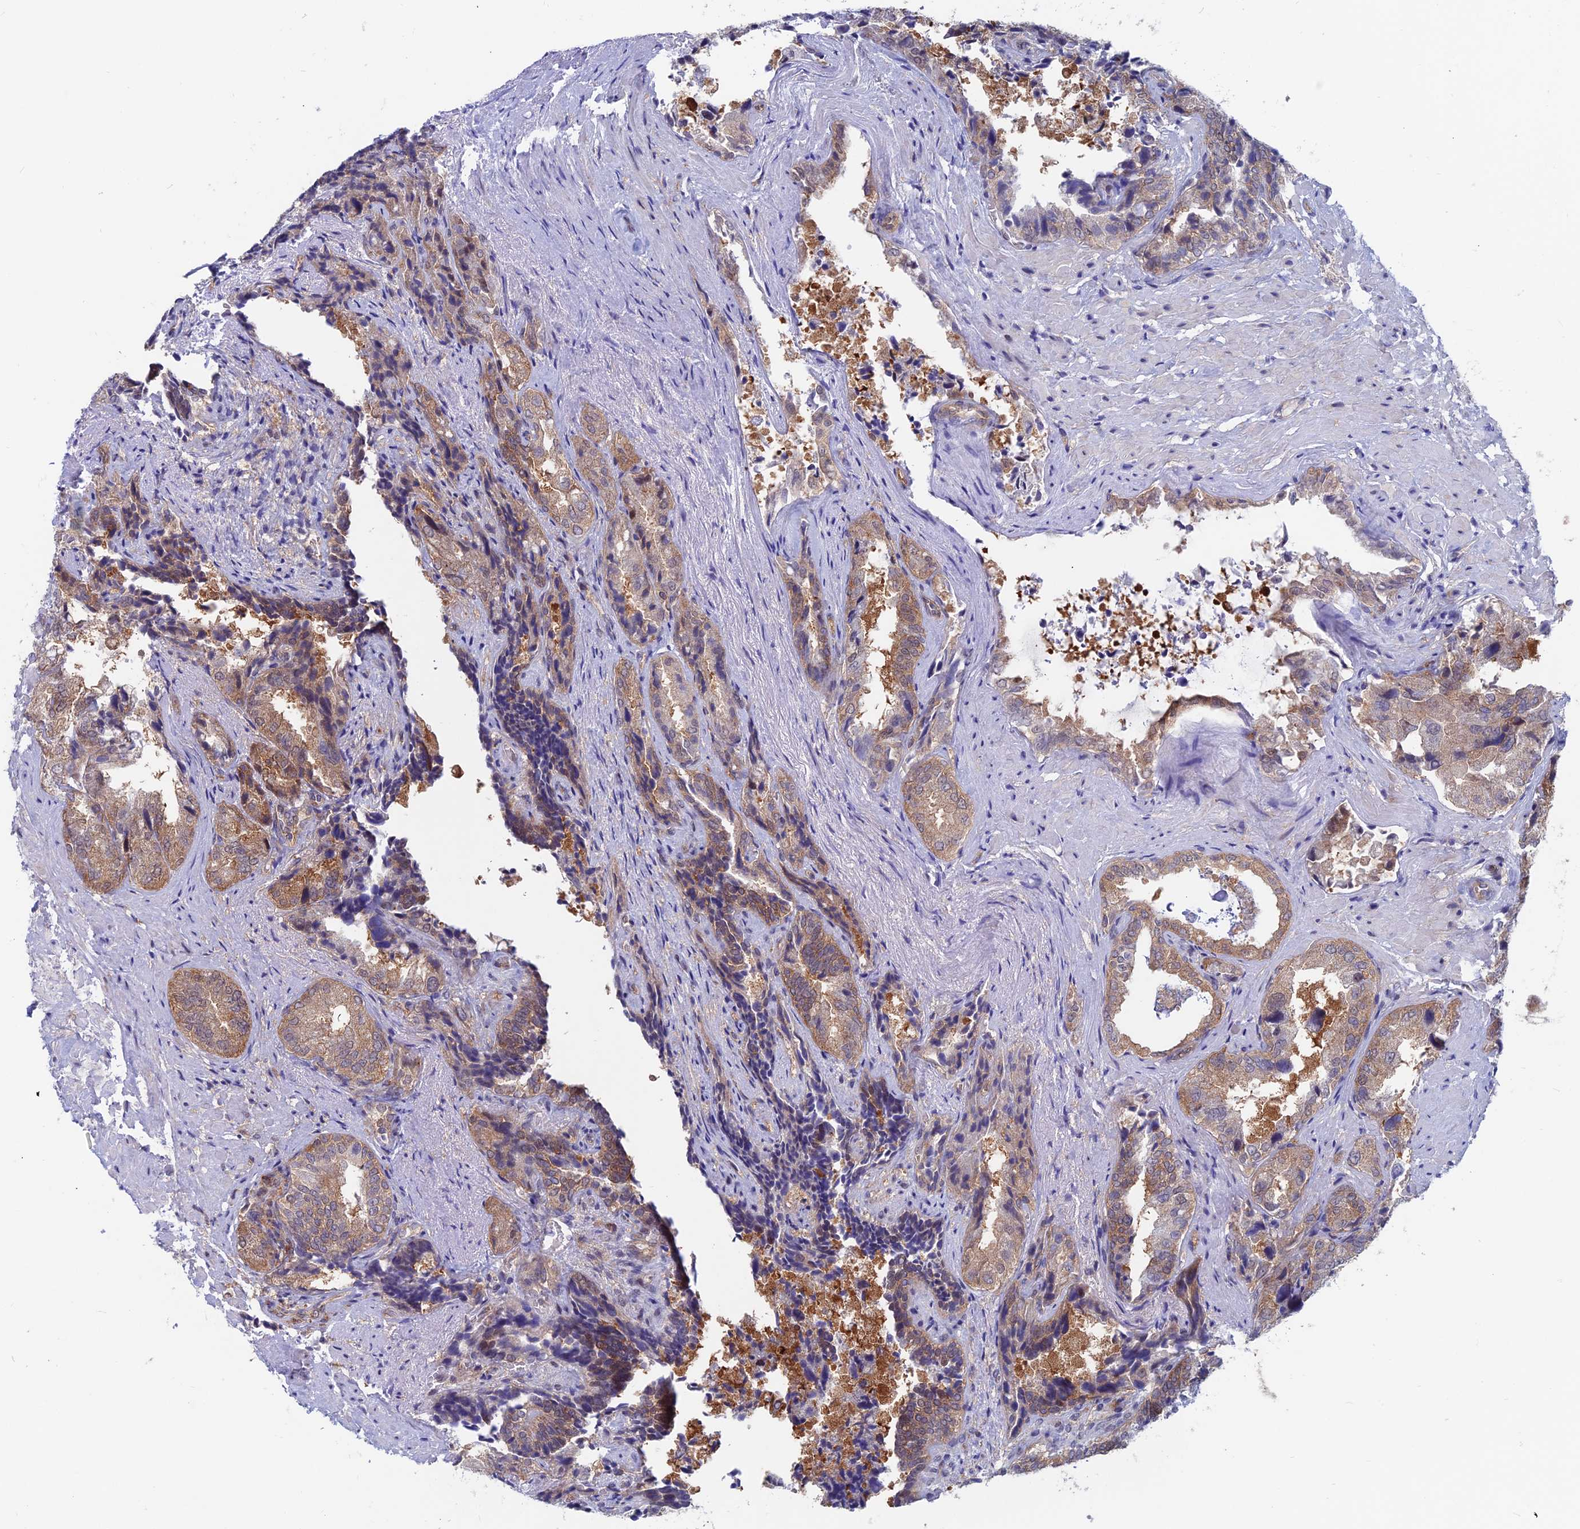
{"staining": {"intensity": "moderate", "quantity": ">75%", "location": "cytoplasmic/membranous"}, "tissue": "seminal vesicle", "cell_type": "Glandular cells", "image_type": "normal", "snomed": [{"axis": "morphology", "description": "Normal tissue, NOS"}, {"axis": "topography", "description": "Seminal veicle"}, {"axis": "topography", "description": "Peripheral nerve tissue"}], "caption": "A brown stain highlights moderate cytoplasmic/membranous expression of a protein in glandular cells of unremarkable seminal vesicle. The staining was performed using DAB (3,3'-diaminobenzidine) to visualize the protein expression in brown, while the nuclei were stained in blue with hematoxylin (Magnification: 20x).", "gene": "IGBP1", "patient": {"sex": "male", "age": 63}}